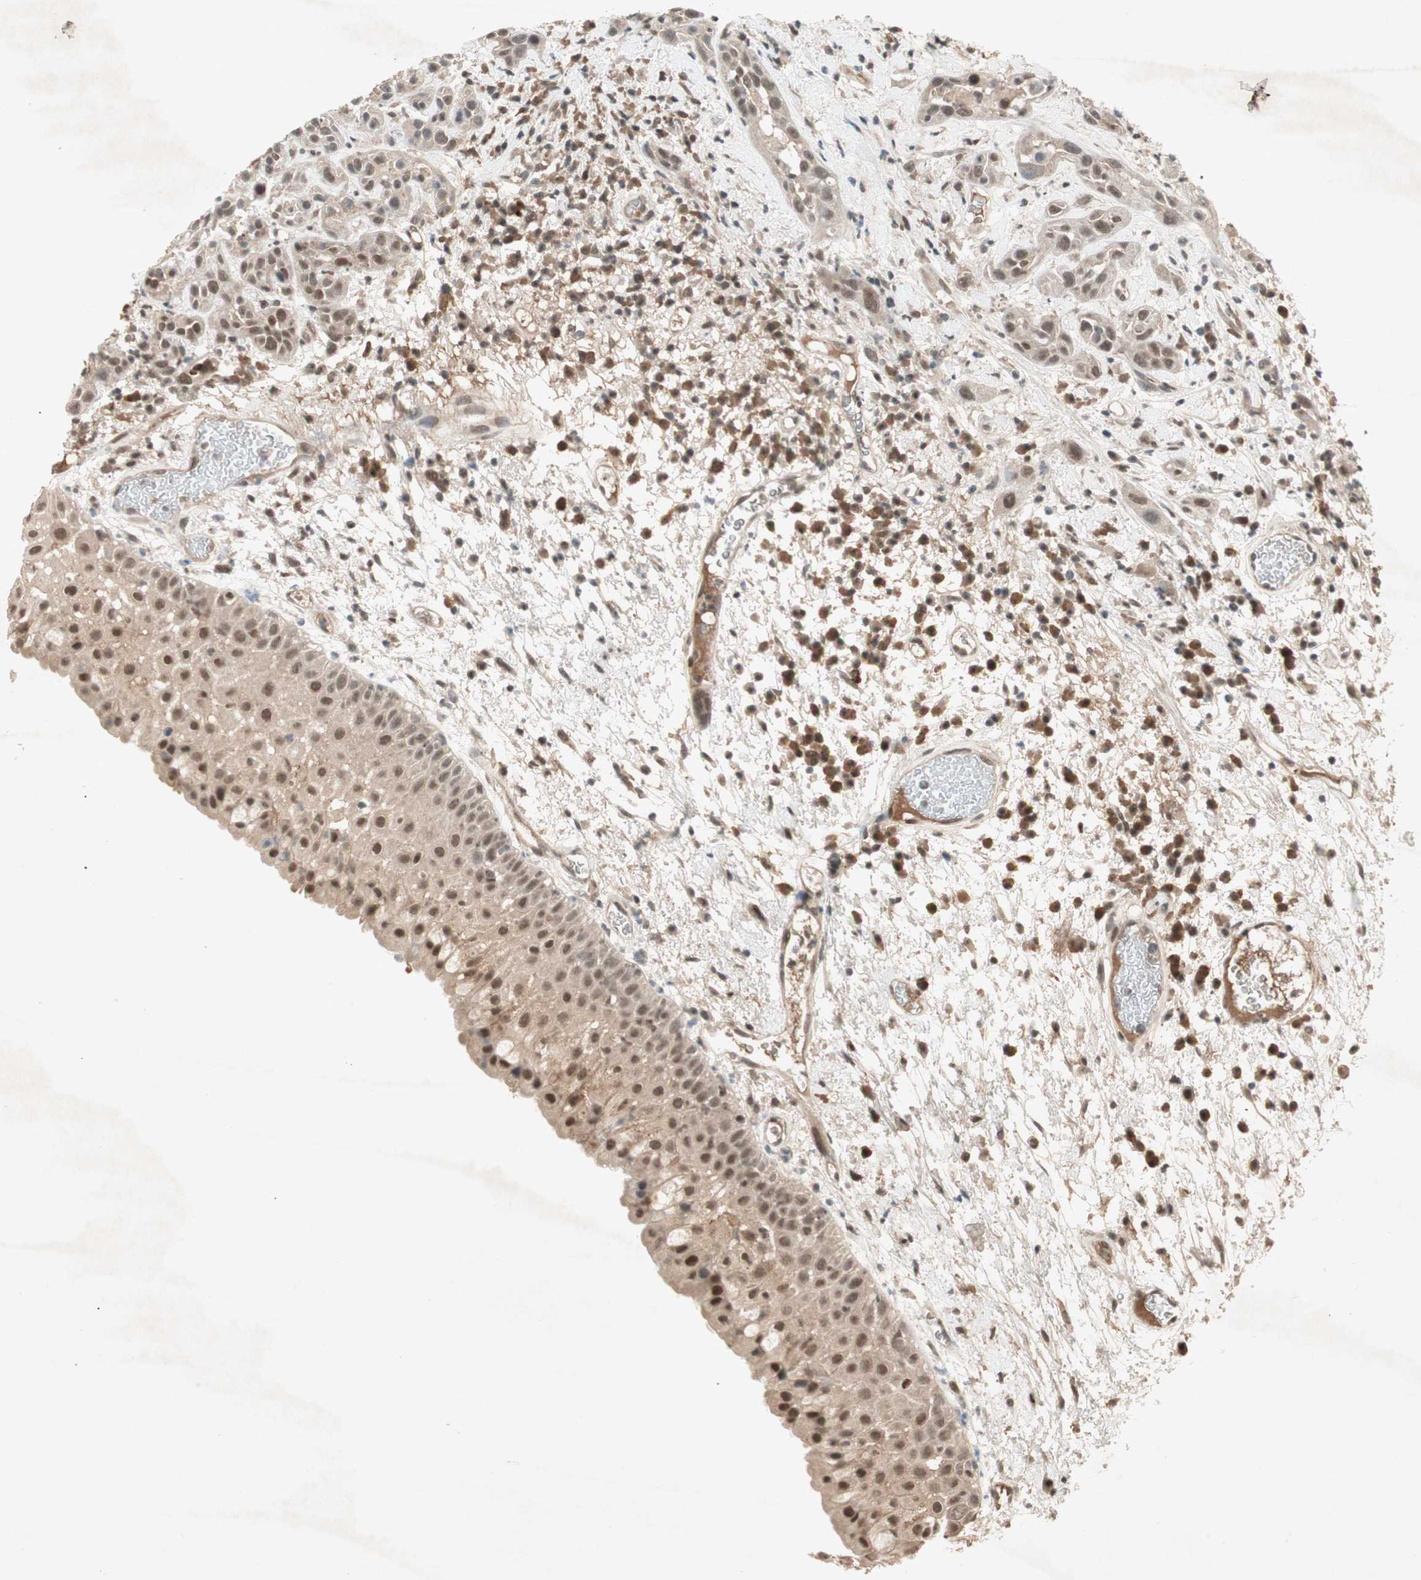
{"staining": {"intensity": "moderate", "quantity": "<25%", "location": "nuclear"}, "tissue": "head and neck cancer", "cell_type": "Tumor cells", "image_type": "cancer", "snomed": [{"axis": "morphology", "description": "Squamous cell carcinoma, NOS"}, {"axis": "topography", "description": "Head-Neck"}], "caption": "High-magnification brightfield microscopy of squamous cell carcinoma (head and neck) stained with DAB (3,3'-diaminobenzidine) (brown) and counterstained with hematoxylin (blue). tumor cells exhibit moderate nuclear staining is seen in about<25% of cells.", "gene": "RNGTT", "patient": {"sex": "male", "age": 62}}